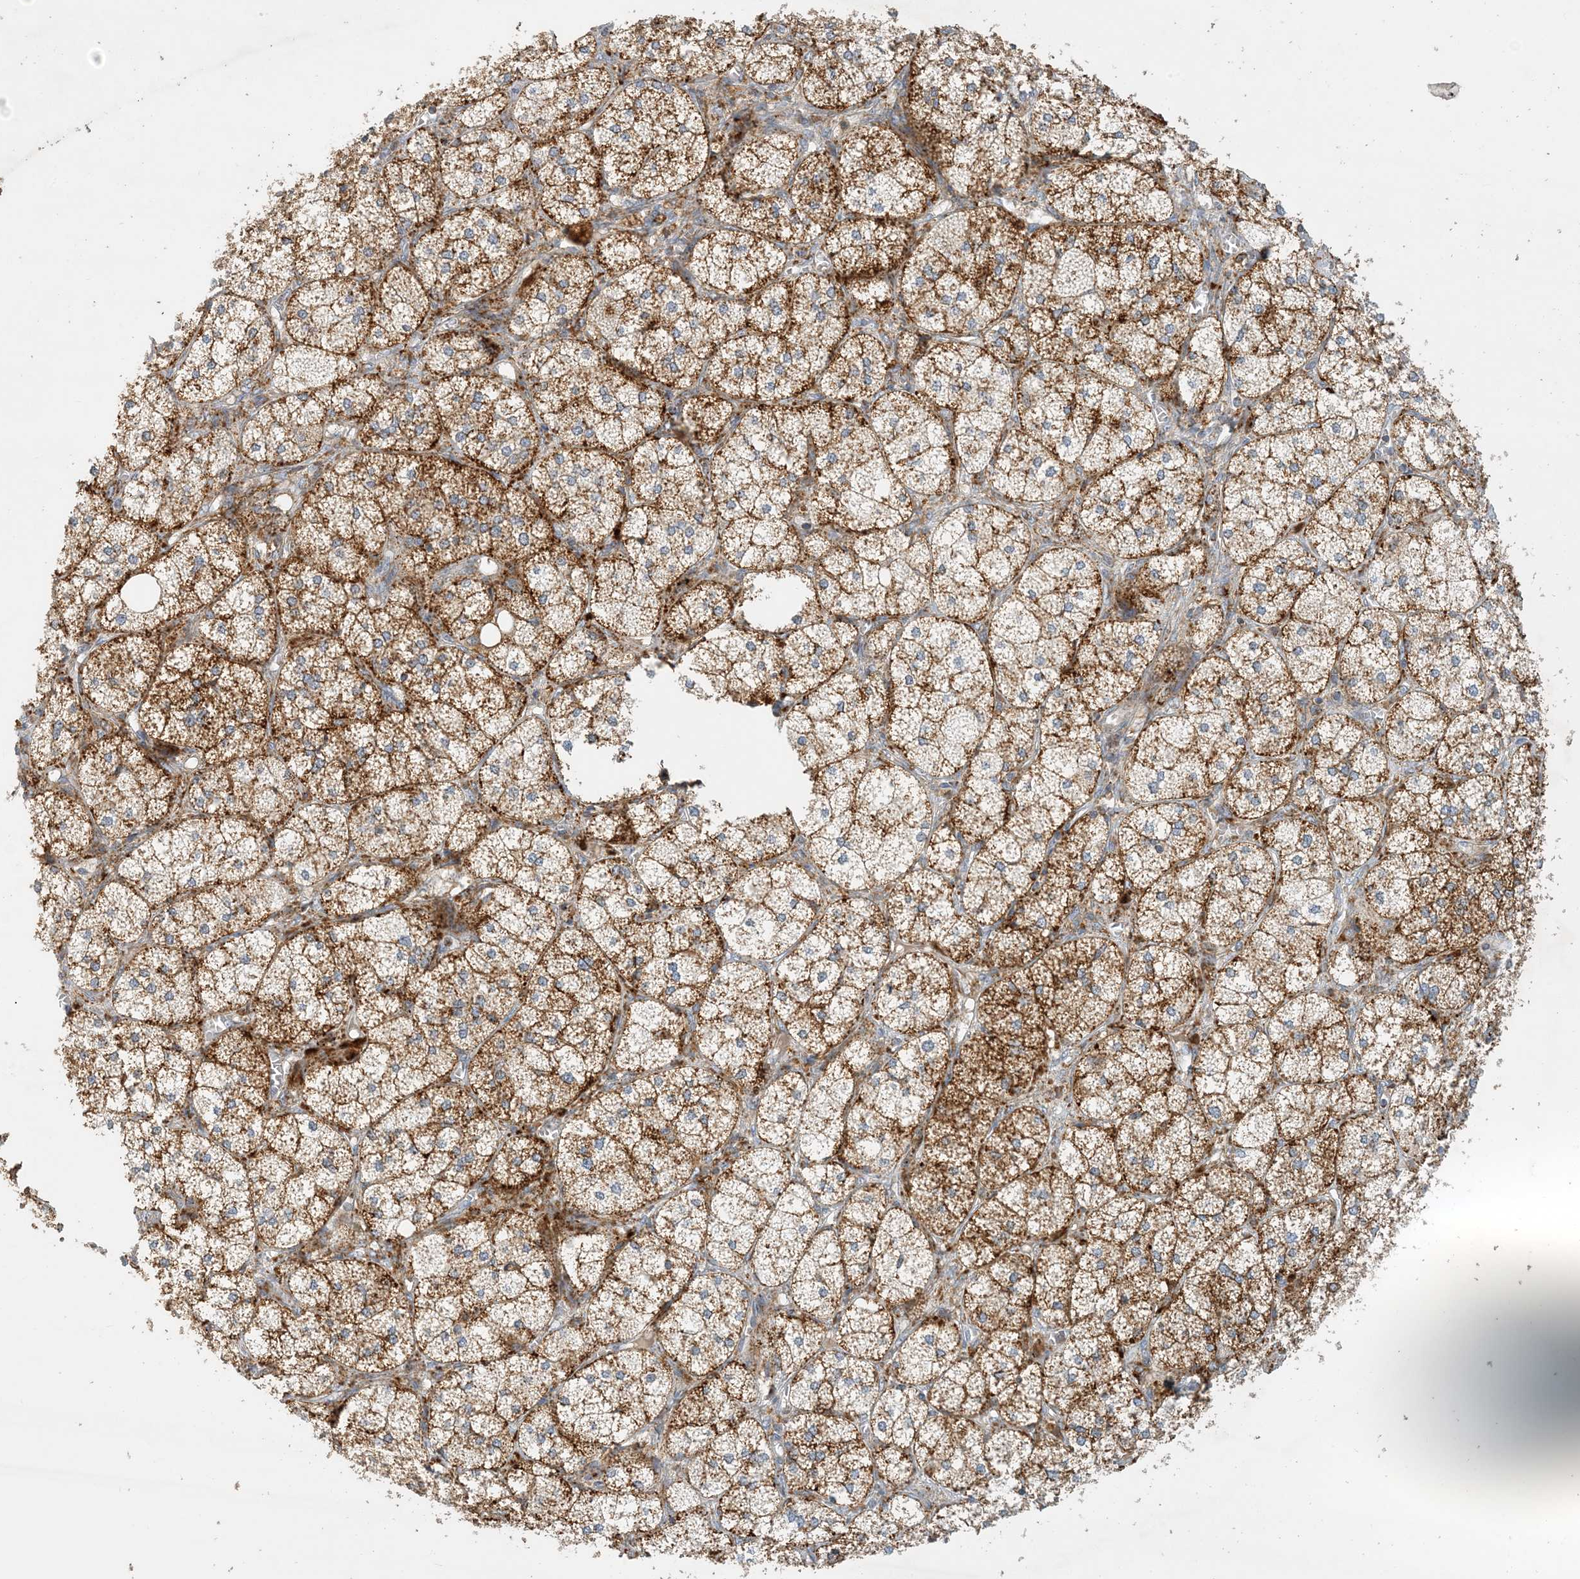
{"staining": {"intensity": "strong", "quantity": ">75%", "location": "cytoplasmic/membranous"}, "tissue": "adrenal gland", "cell_type": "Glandular cells", "image_type": "normal", "snomed": [{"axis": "morphology", "description": "Normal tissue, NOS"}, {"axis": "topography", "description": "Adrenal gland"}], "caption": "DAB (3,3'-diaminobenzidine) immunohistochemical staining of unremarkable human adrenal gland displays strong cytoplasmic/membranous protein expression in about >75% of glandular cells.", "gene": "SPPL2A", "patient": {"sex": "female", "age": 61}}